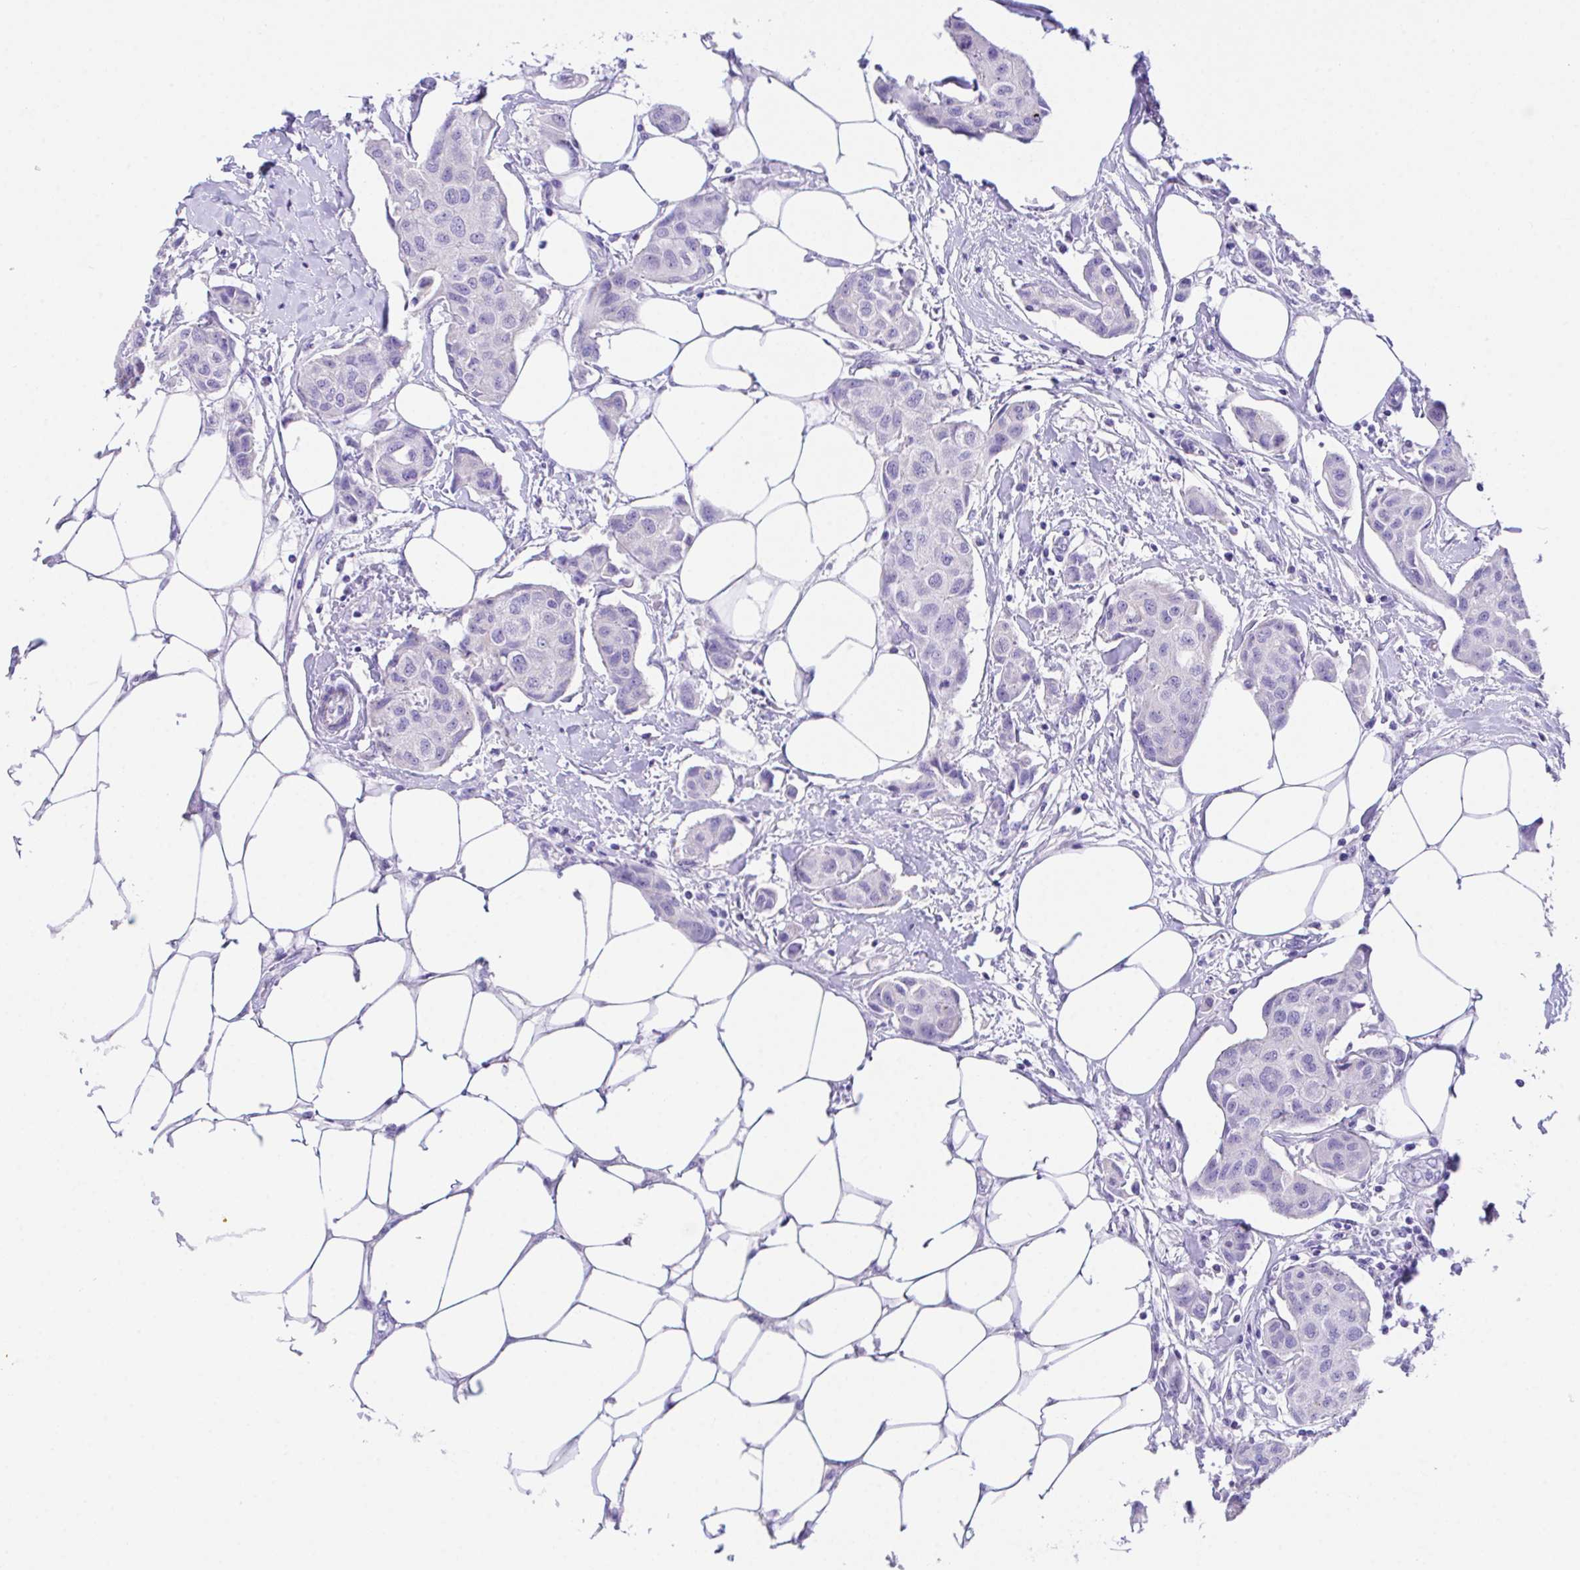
{"staining": {"intensity": "negative", "quantity": "none", "location": "none"}, "tissue": "breast cancer", "cell_type": "Tumor cells", "image_type": "cancer", "snomed": [{"axis": "morphology", "description": "Duct carcinoma"}, {"axis": "topography", "description": "Breast"}, {"axis": "topography", "description": "Lymph node"}], "caption": "Breast invasive ductal carcinoma was stained to show a protein in brown. There is no significant expression in tumor cells.", "gene": "SLC16A6", "patient": {"sex": "female", "age": 80}}